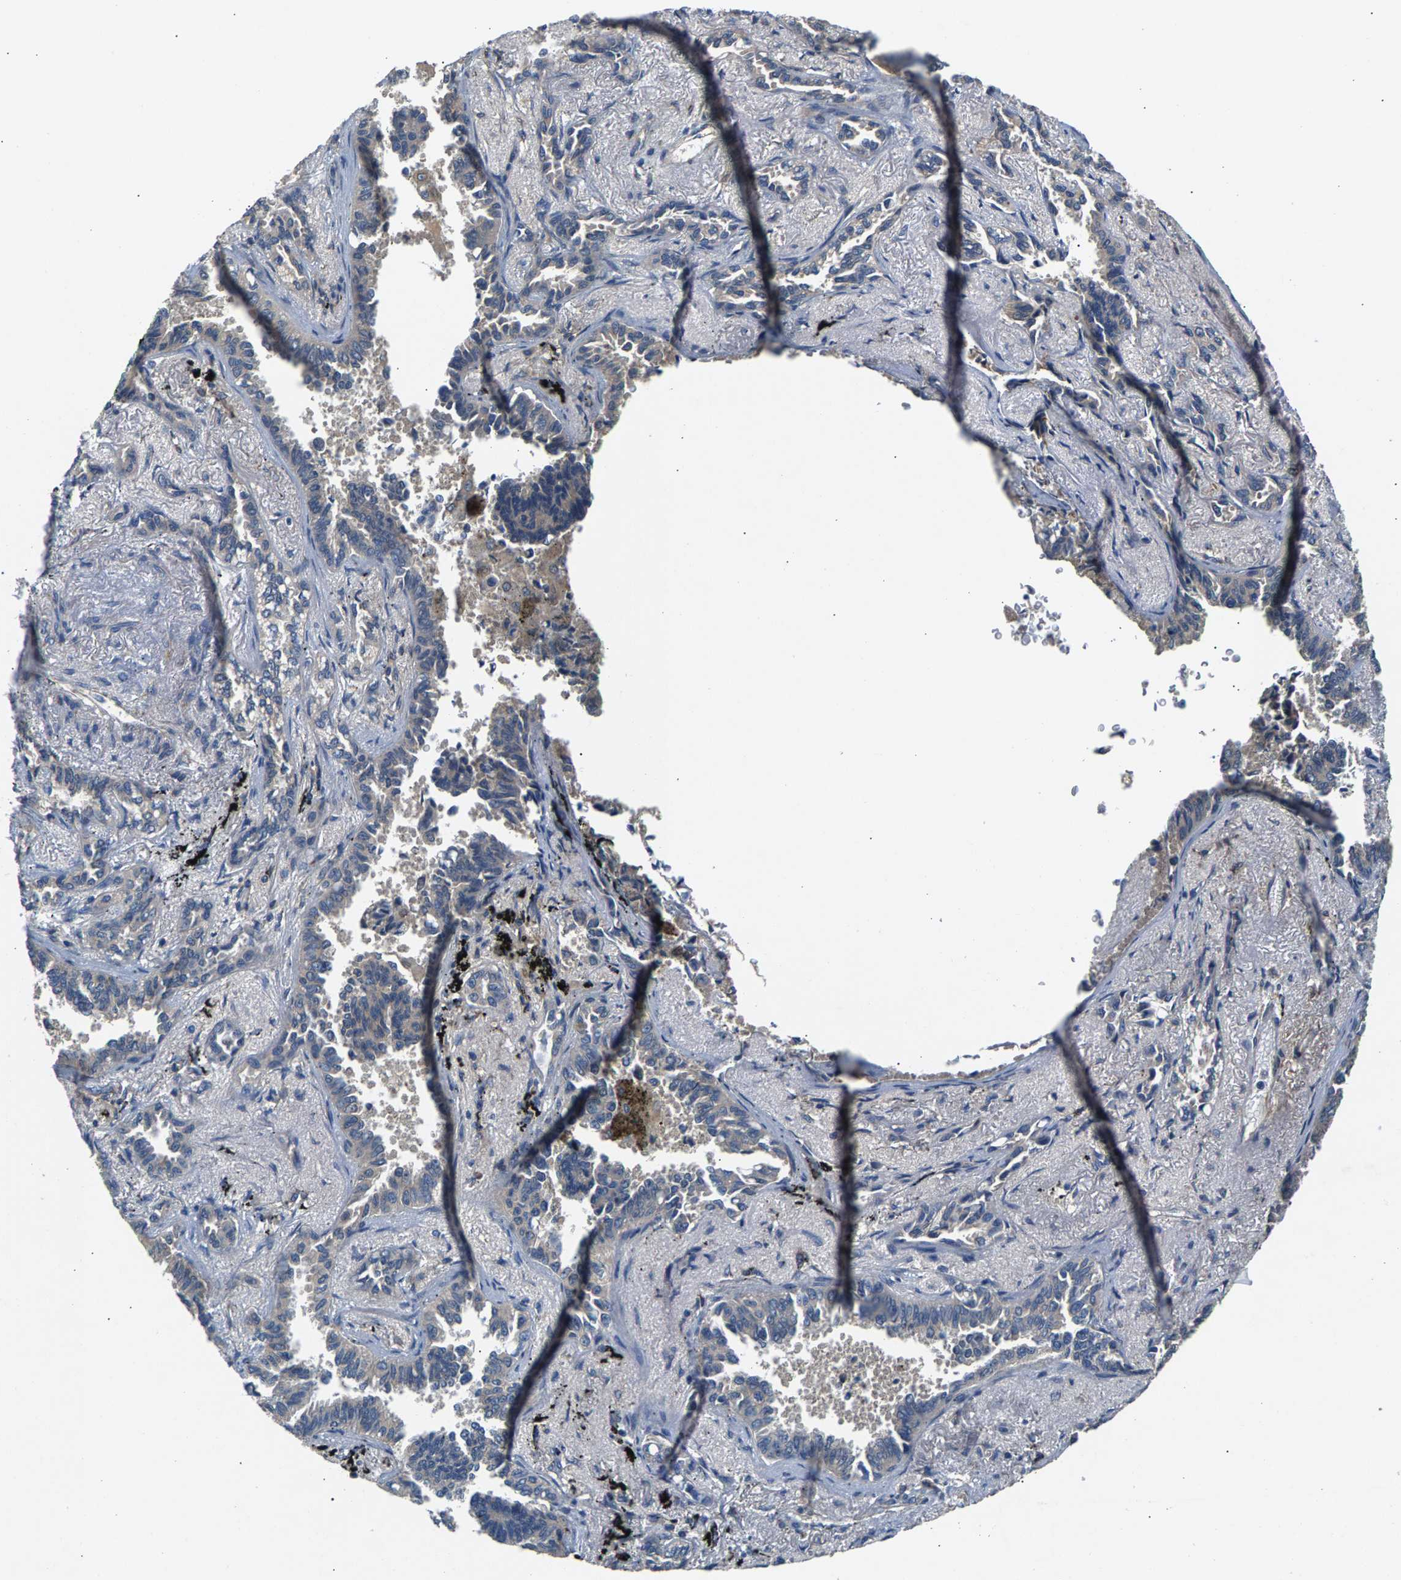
{"staining": {"intensity": "negative", "quantity": "none", "location": "none"}, "tissue": "lung cancer", "cell_type": "Tumor cells", "image_type": "cancer", "snomed": [{"axis": "morphology", "description": "Adenocarcinoma, NOS"}, {"axis": "topography", "description": "Lung"}], "caption": "Lung cancer (adenocarcinoma) stained for a protein using immunohistochemistry displays no positivity tumor cells.", "gene": "NT5C", "patient": {"sex": "male", "age": 59}}